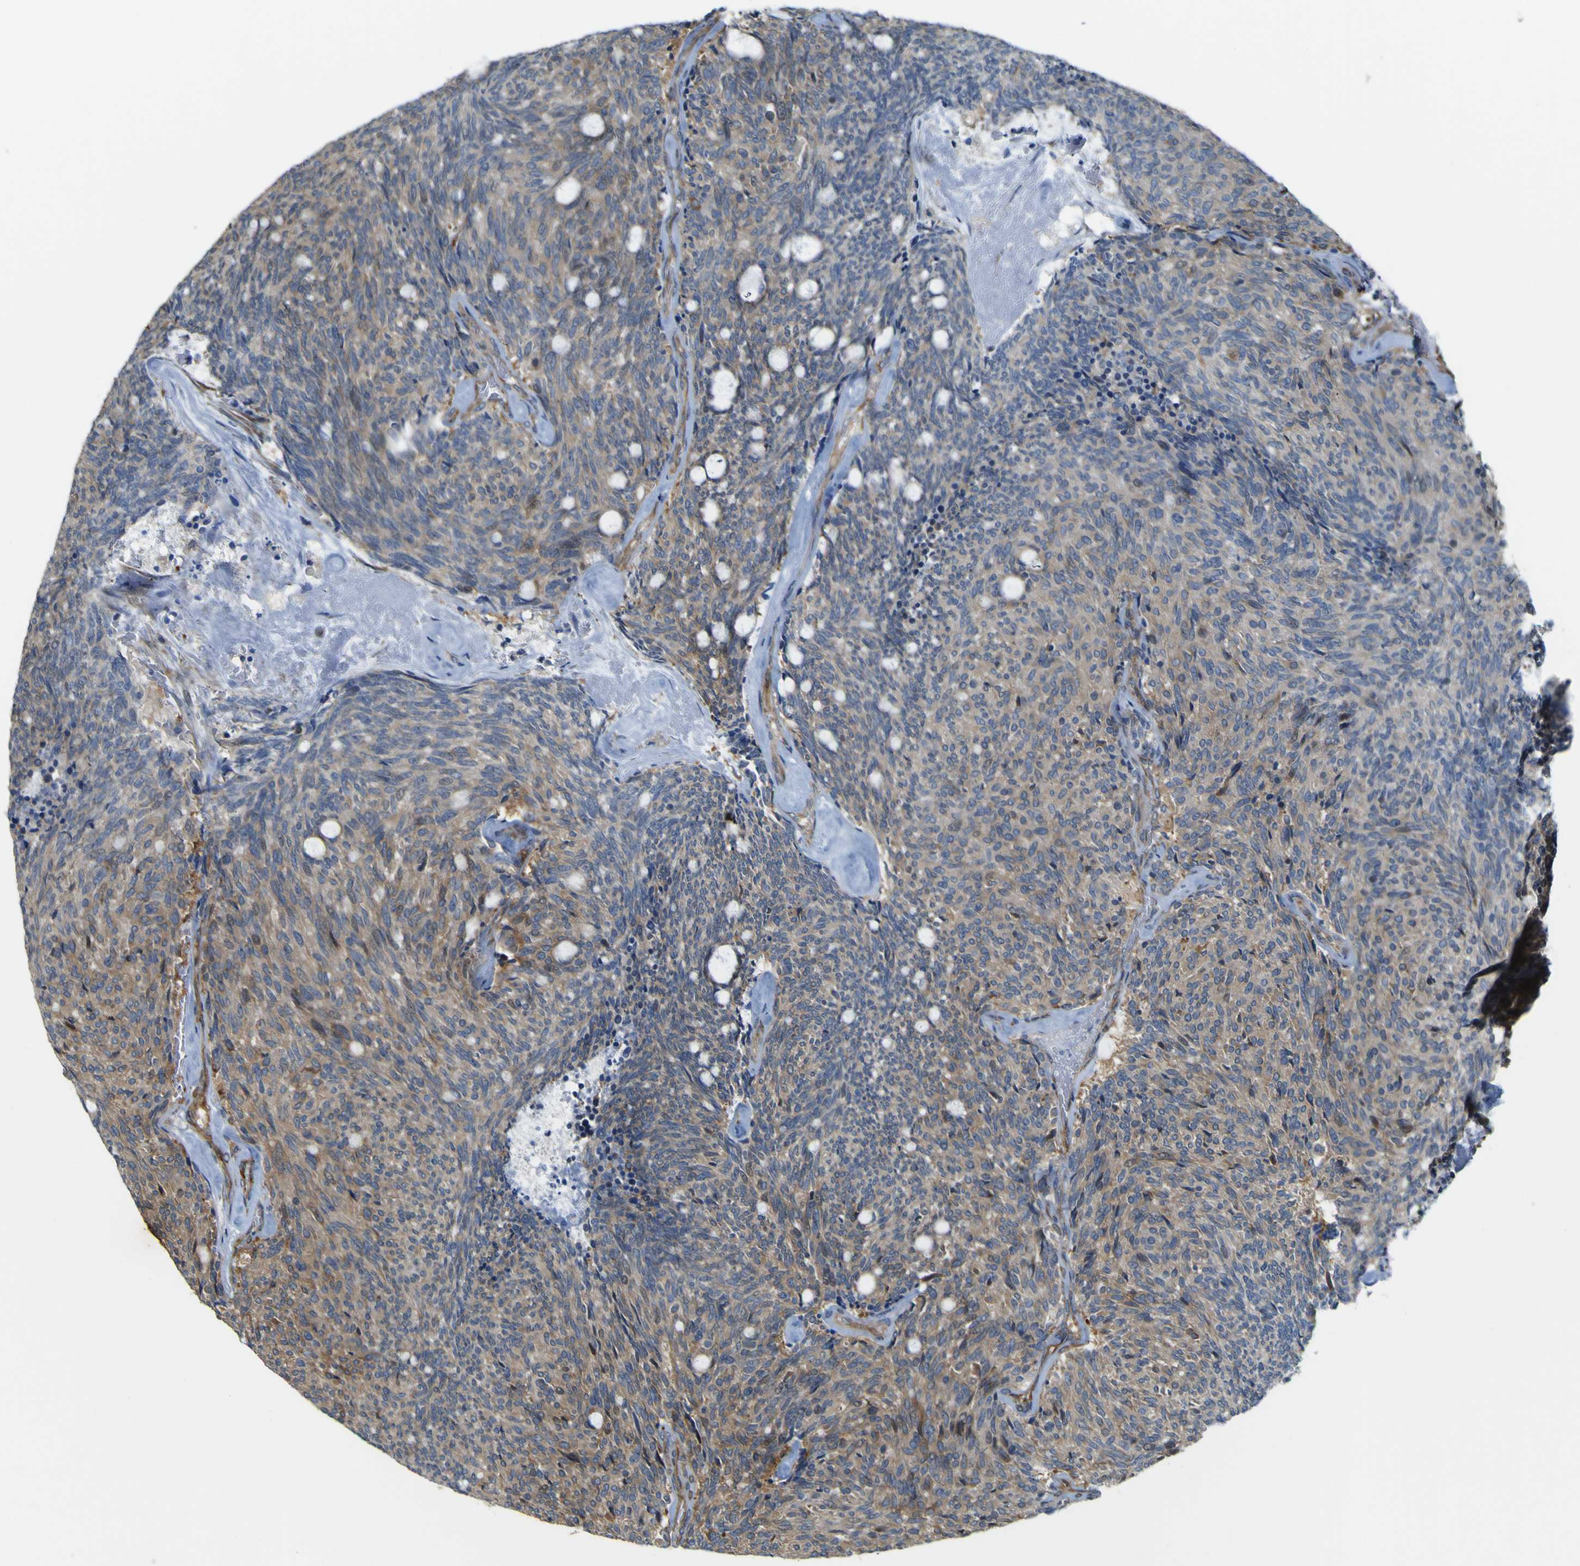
{"staining": {"intensity": "moderate", "quantity": "25%-75%", "location": "cytoplasmic/membranous"}, "tissue": "carcinoid", "cell_type": "Tumor cells", "image_type": "cancer", "snomed": [{"axis": "morphology", "description": "Carcinoid, malignant, NOS"}, {"axis": "topography", "description": "Pancreas"}], "caption": "A high-resolution image shows immunohistochemistry (IHC) staining of carcinoid, which reveals moderate cytoplasmic/membranous staining in about 25%-75% of tumor cells.", "gene": "JPH1", "patient": {"sex": "female", "age": 54}}